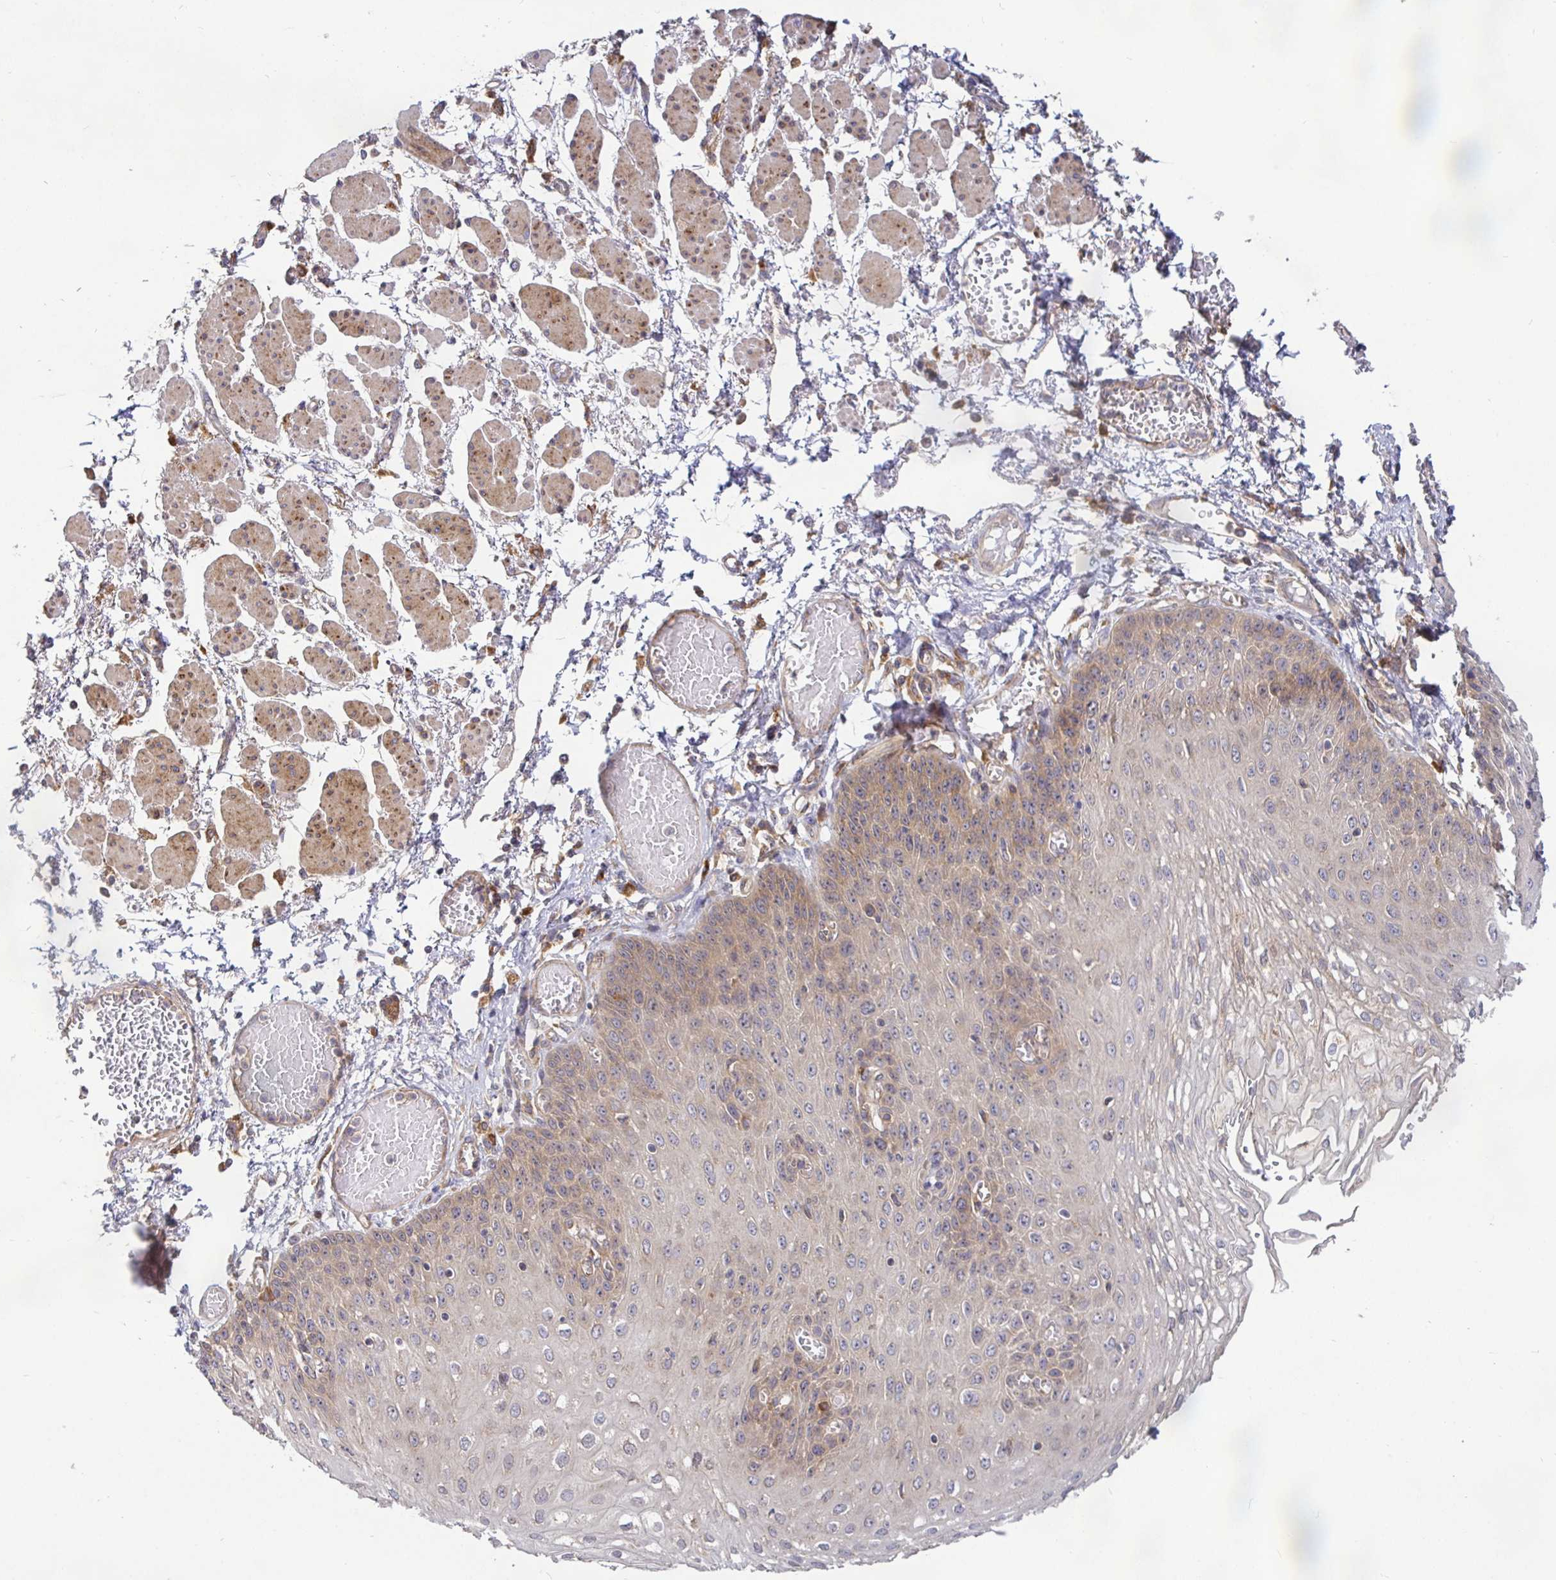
{"staining": {"intensity": "moderate", "quantity": "25%-75%", "location": "cytoplasmic/membranous"}, "tissue": "esophagus", "cell_type": "Squamous epithelial cells", "image_type": "normal", "snomed": [{"axis": "morphology", "description": "Normal tissue, NOS"}, {"axis": "morphology", "description": "Adenocarcinoma, NOS"}, {"axis": "topography", "description": "Esophagus"}], "caption": "High-magnification brightfield microscopy of normal esophagus stained with DAB (3,3'-diaminobenzidine) (brown) and counterstained with hematoxylin (blue). squamous epithelial cells exhibit moderate cytoplasmic/membranous positivity is seen in about25%-75% of cells.", "gene": "SNX8", "patient": {"sex": "male", "age": 81}}